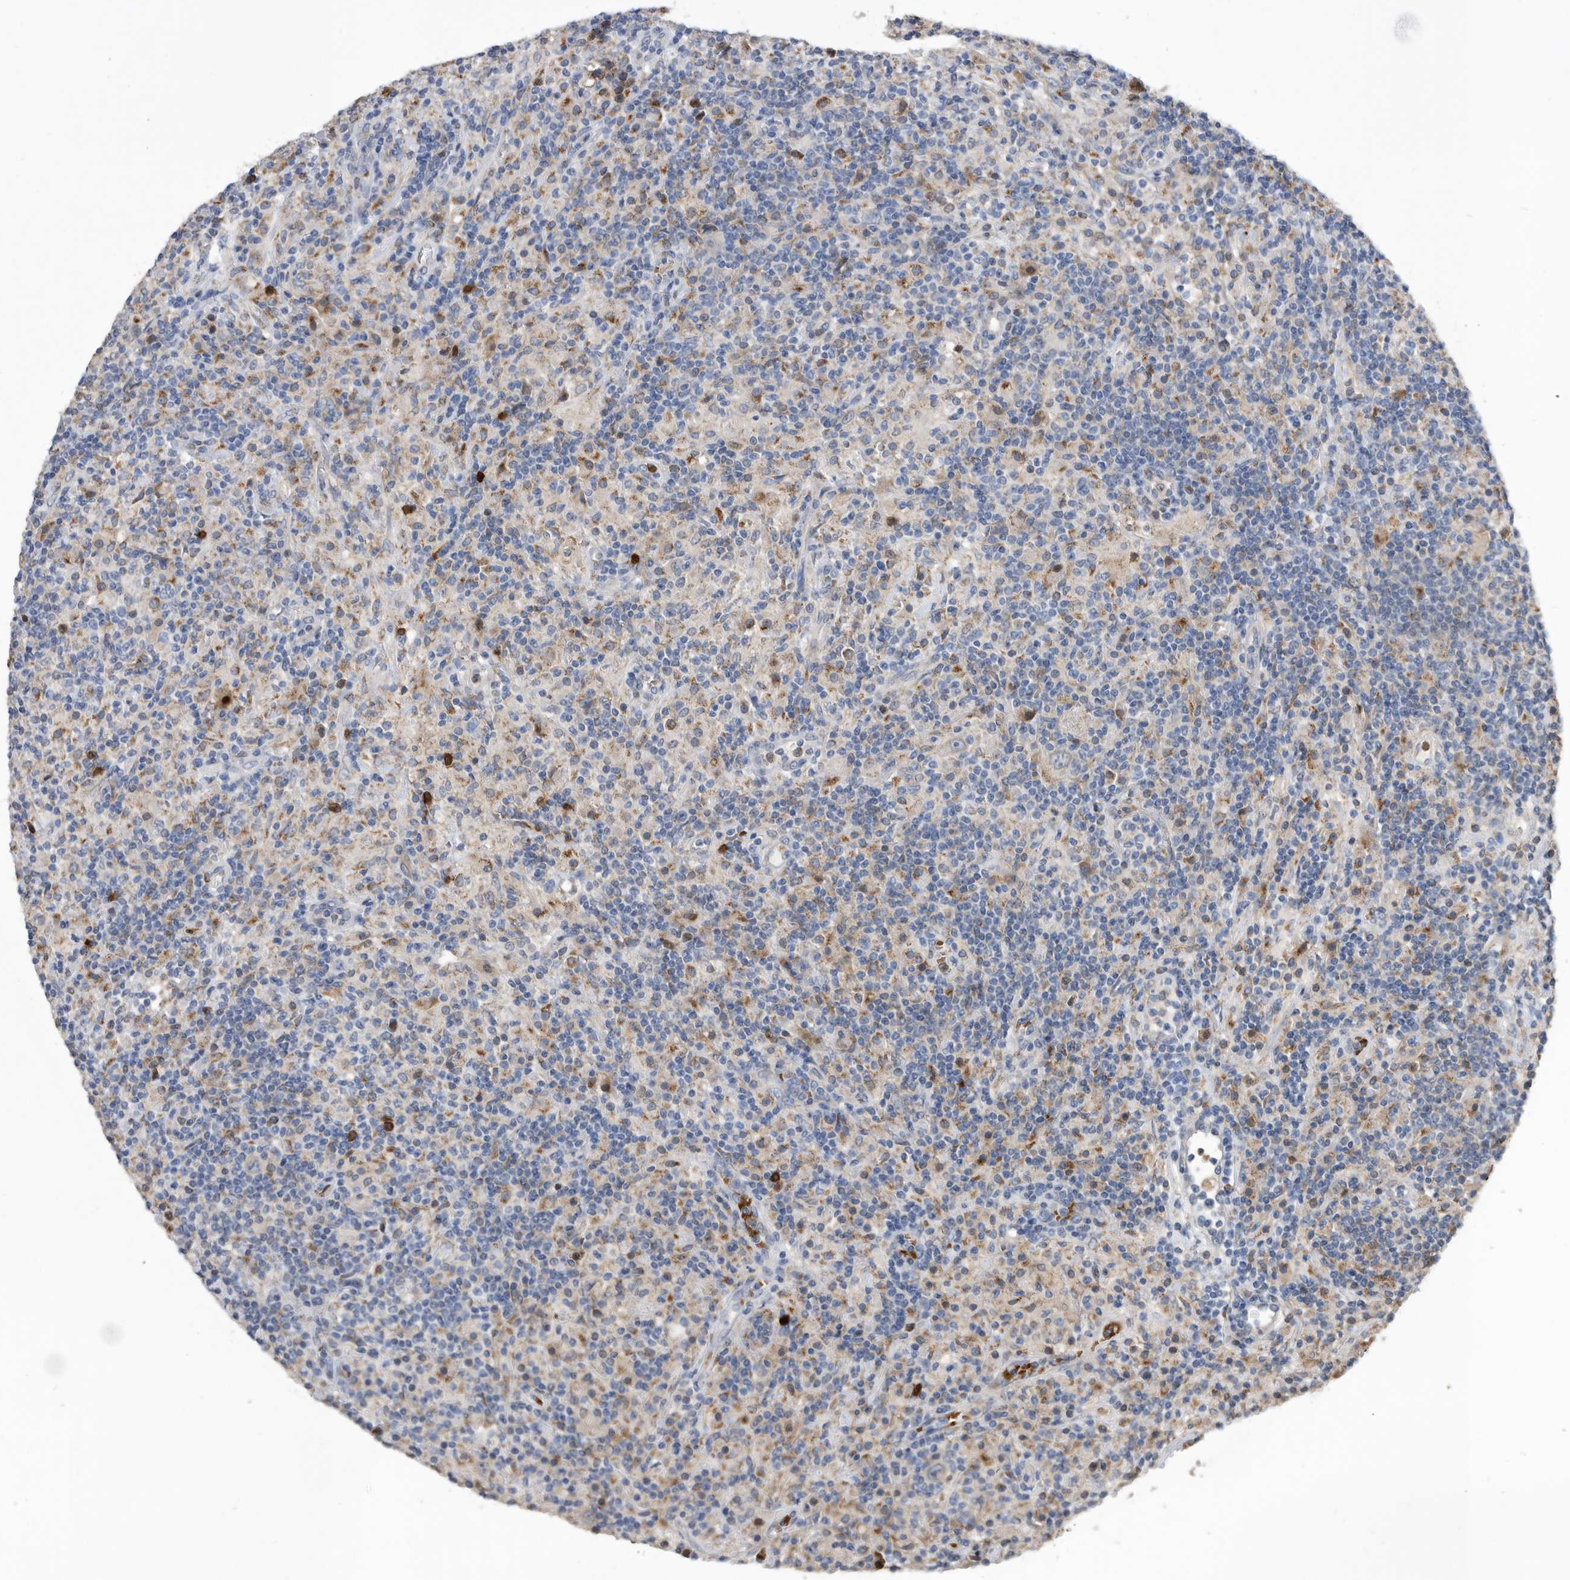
{"staining": {"intensity": "negative", "quantity": "none", "location": "none"}, "tissue": "lymphoma", "cell_type": "Tumor cells", "image_type": "cancer", "snomed": [{"axis": "morphology", "description": "Hodgkin's disease, NOS"}, {"axis": "topography", "description": "Lymph node"}], "caption": "Immunohistochemistry of Hodgkin's disease demonstrates no positivity in tumor cells.", "gene": "CRISPLD2", "patient": {"sex": "male", "age": 70}}